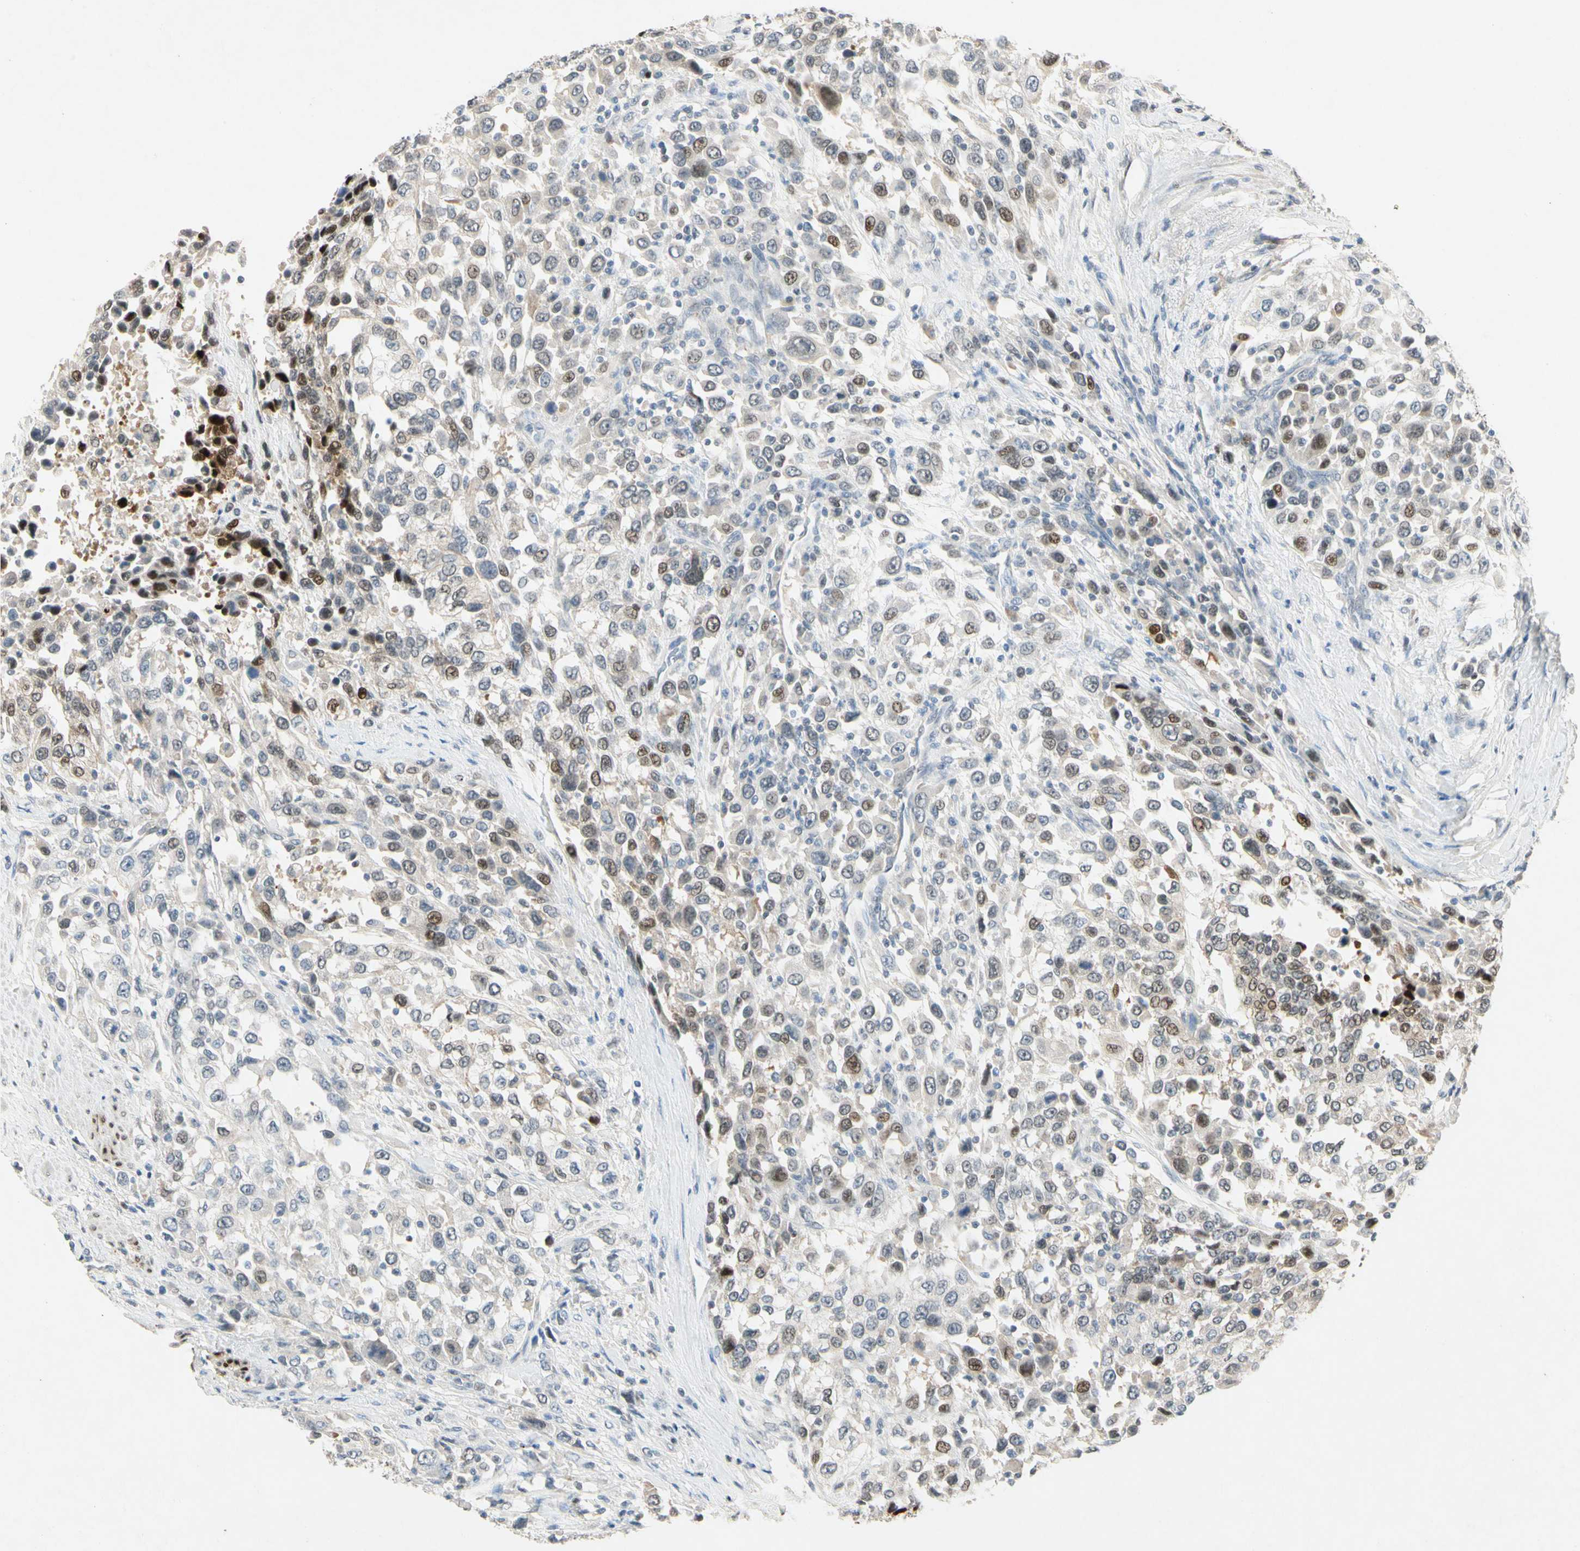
{"staining": {"intensity": "weak", "quantity": "25%-75%", "location": "nuclear"}, "tissue": "urothelial cancer", "cell_type": "Tumor cells", "image_type": "cancer", "snomed": [{"axis": "morphology", "description": "Urothelial carcinoma, High grade"}, {"axis": "topography", "description": "Urinary bladder"}], "caption": "Brown immunohistochemical staining in human high-grade urothelial carcinoma reveals weak nuclear positivity in approximately 25%-75% of tumor cells.", "gene": "HSPA1B", "patient": {"sex": "female", "age": 80}}